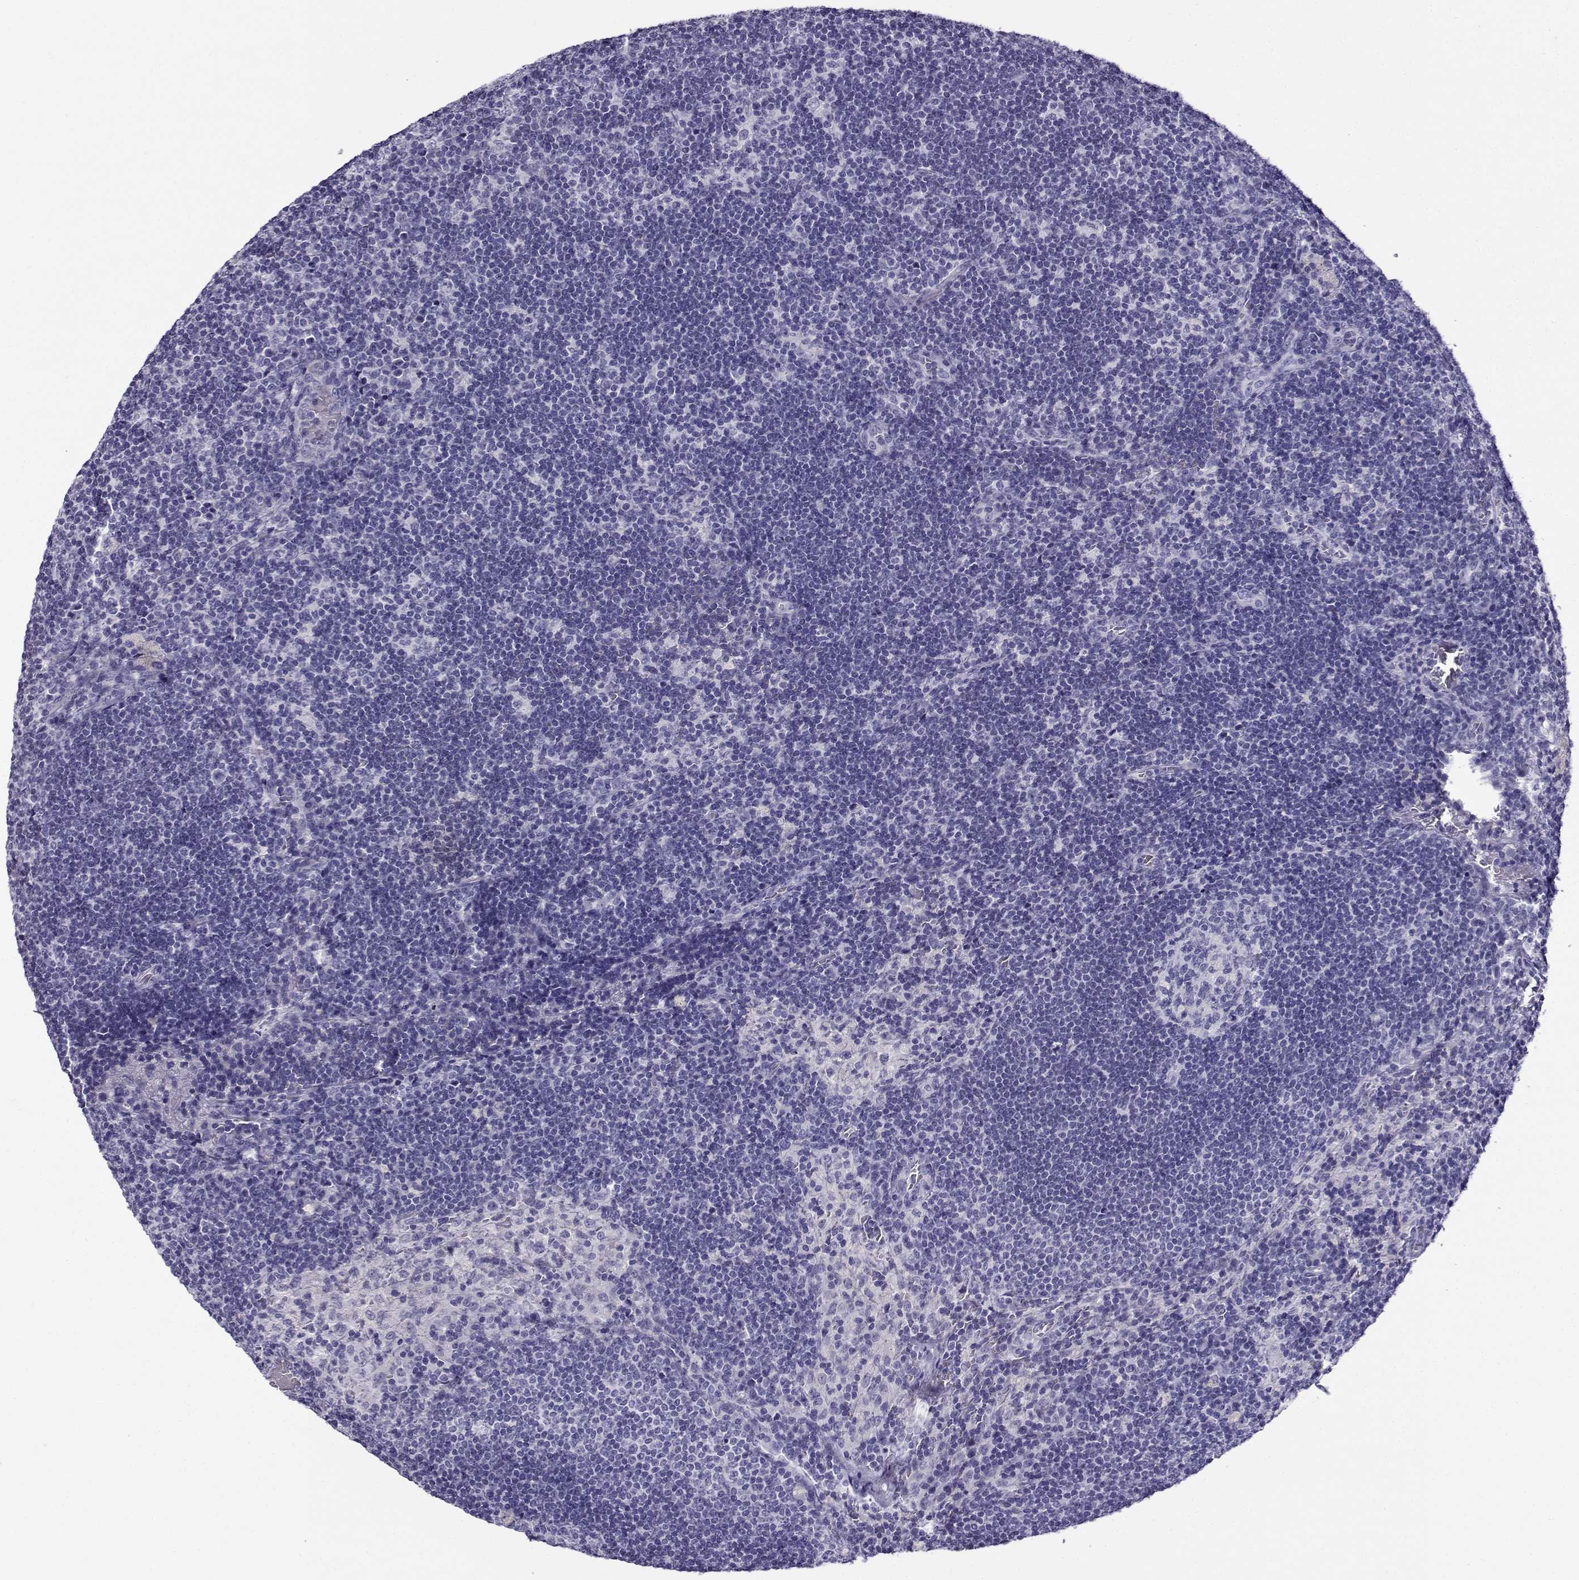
{"staining": {"intensity": "negative", "quantity": "none", "location": "none"}, "tissue": "lymph node", "cell_type": "Germinal center cells", "image_type": "normal", "snomed": [{"axis": "morphology", "description": "Normal tissue, NOS"}, {"axis": "topography", "description": "Lymph node"}], "caption": "Germinal center cells show no significant protein expression in benign lymph node. (Brightfield microscopy of DAB immunohistochemistry at high magnification).", "gene": "CABS1", "patient": {"sex": "male", "age": 63}}